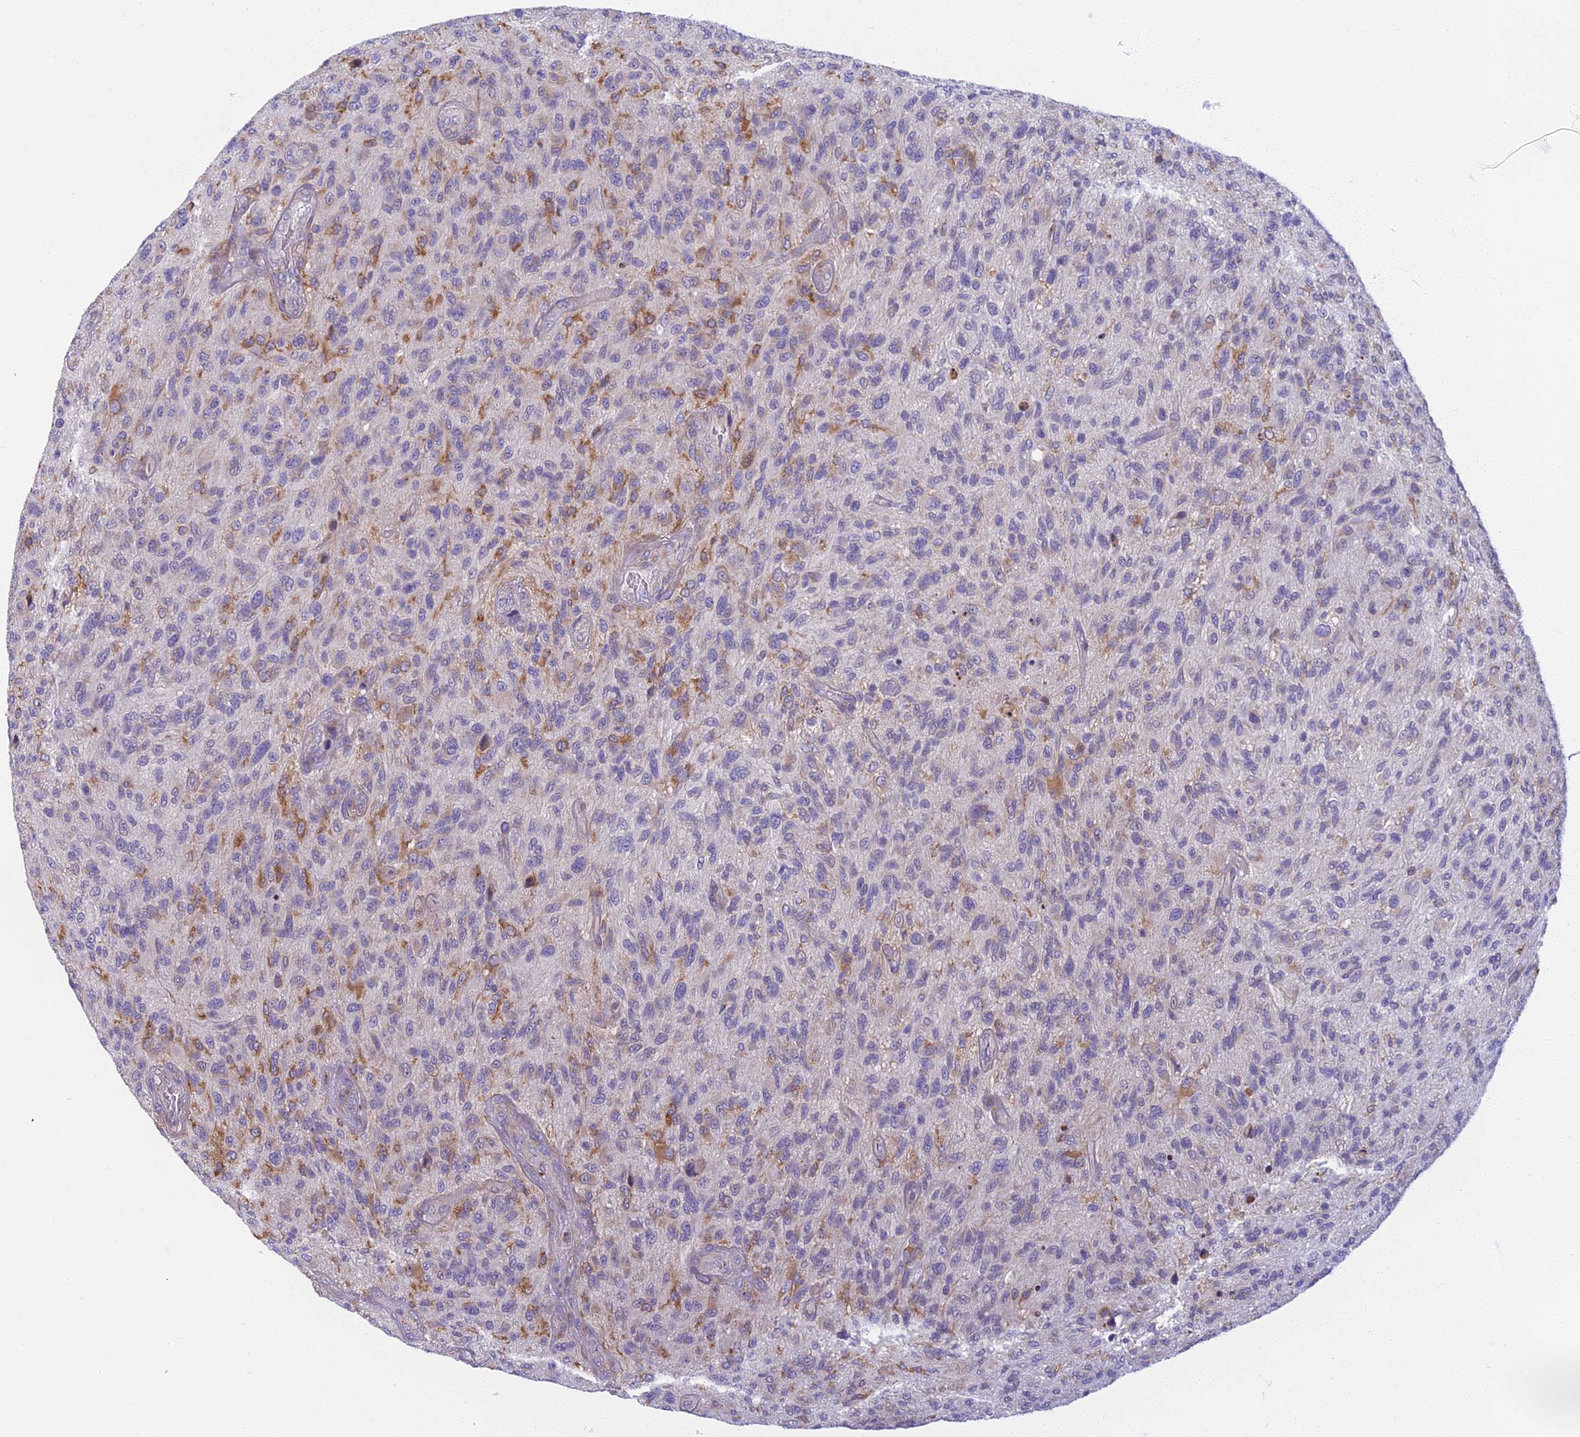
{"staining": {"intensity": "moderate", "quantity": "<25%", "location": "cytoplasmic/membranous"}, "tissue": "glioma", "cell_type": "Tumor cells", "image_type": "cancer", "snomed": [{"axis": "morphology", "description": "Glioma, malignant, High grade"}, {"axis": "topography", "description": "Brain"}], "caption": "Immunohistochemistry (IHC) photomicrograph of neoplastic tissue: human high-grade glioma (malignant) stained using immunohistochemistry exhibits low levels of moderate protein expression localized specifically in the cytoplasmic/membranous of tumor cells, appearing as a cytoplasmic/membranous brown color.", "gene": "DDX51", "patient": {"sex": "male", "age": 47}}